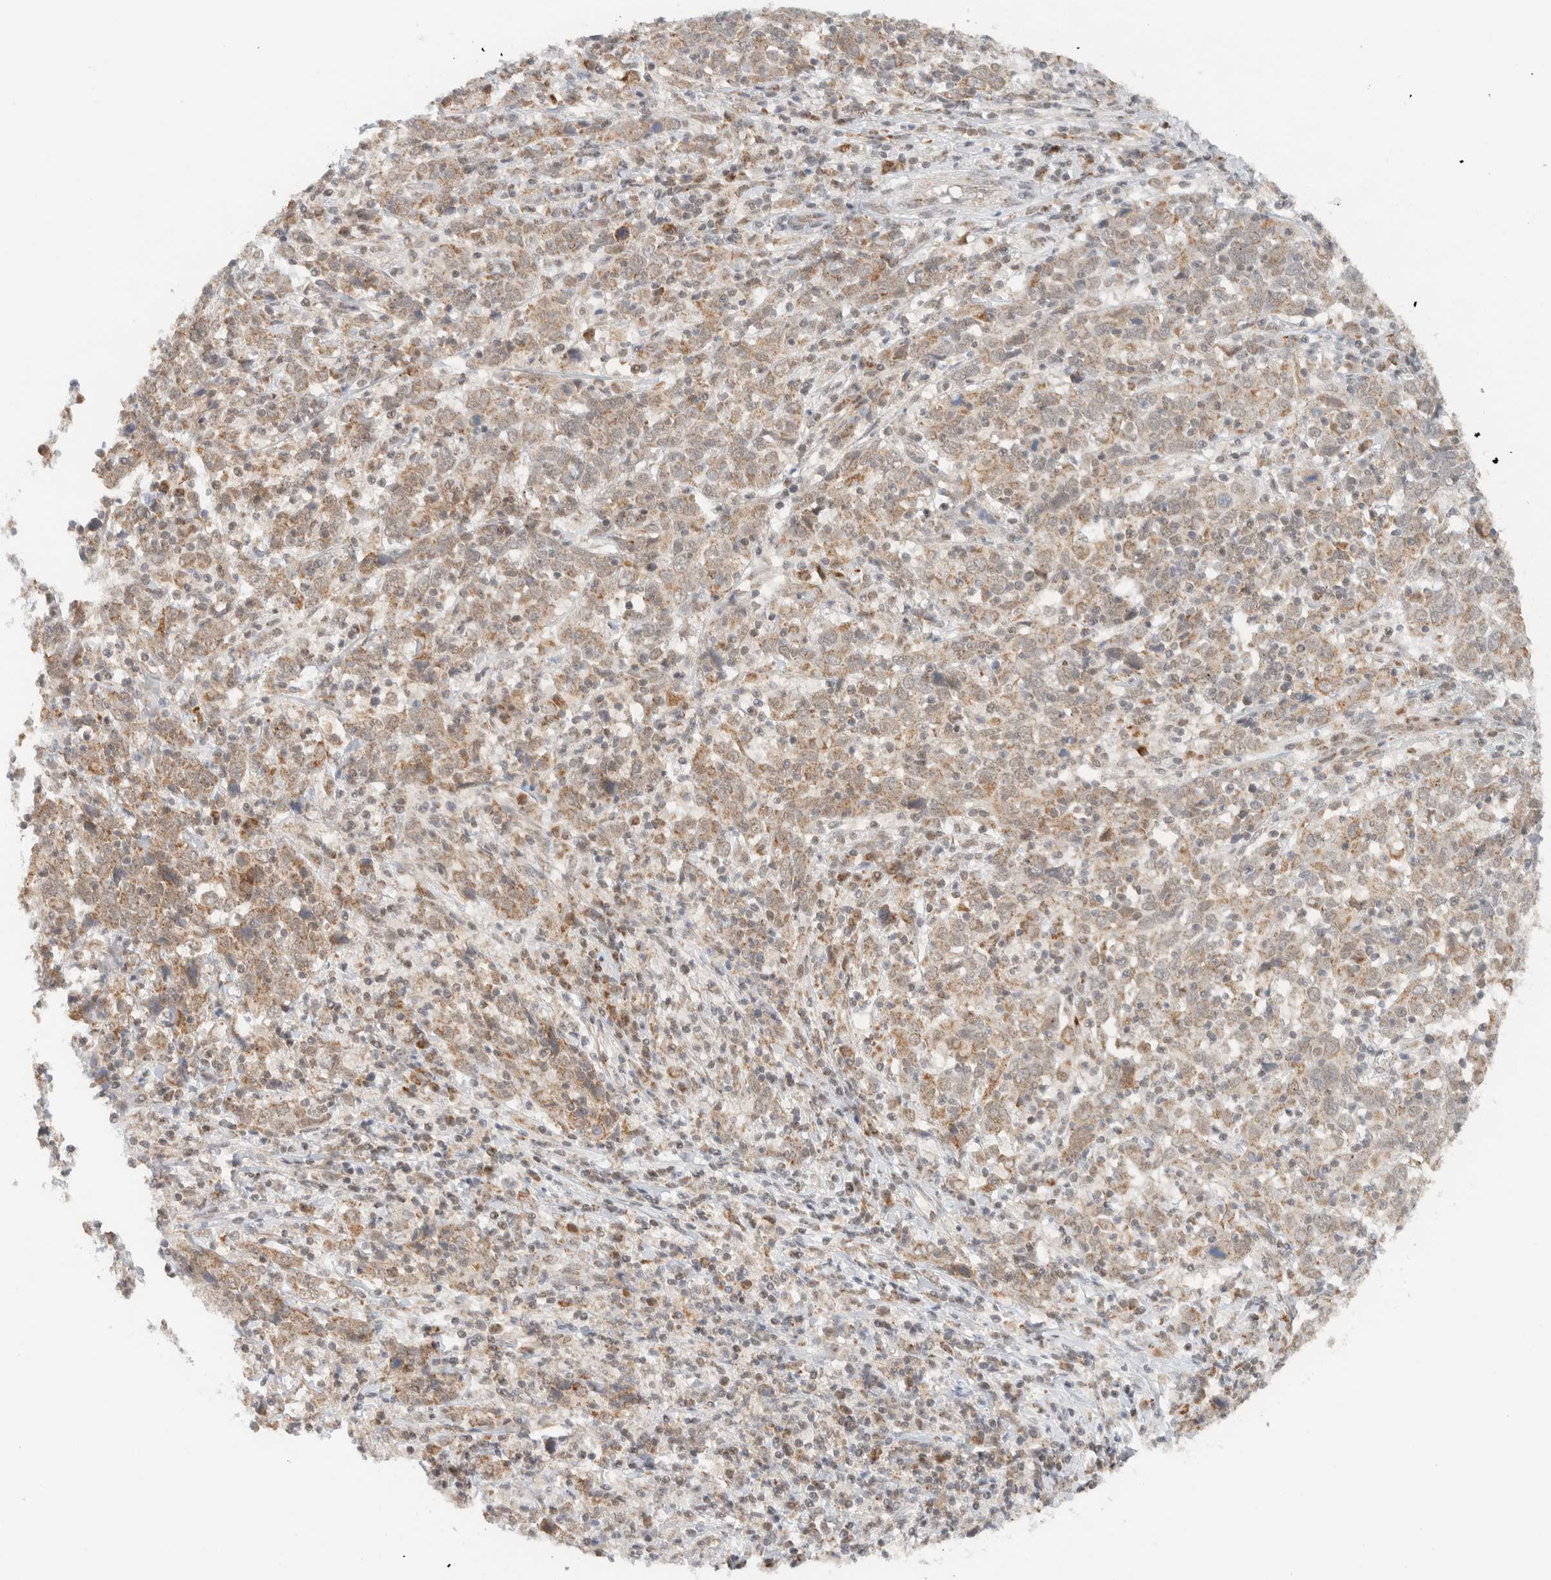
{"staining": {"intensity": "weak", "quantity": ">75%", "location": "cytoplasmic/membranous"}, "tissue": "cervical cancer", "cell_type": "Tumor cells", "image_type": "cancer", "snomed": [{"axis": "morphology", "description": "Squamous cell carcinoma, NOS"}, {"axis": "topography", "description": "Cervix"}], "caption": "A brown stain labels weak cytoplasmic/membranous positivity of a protein in human squamous cell carcinoma (cervical) tumor cells.", "gene": "MRPL41", "patient": {"sex": "female", "age": 46}}